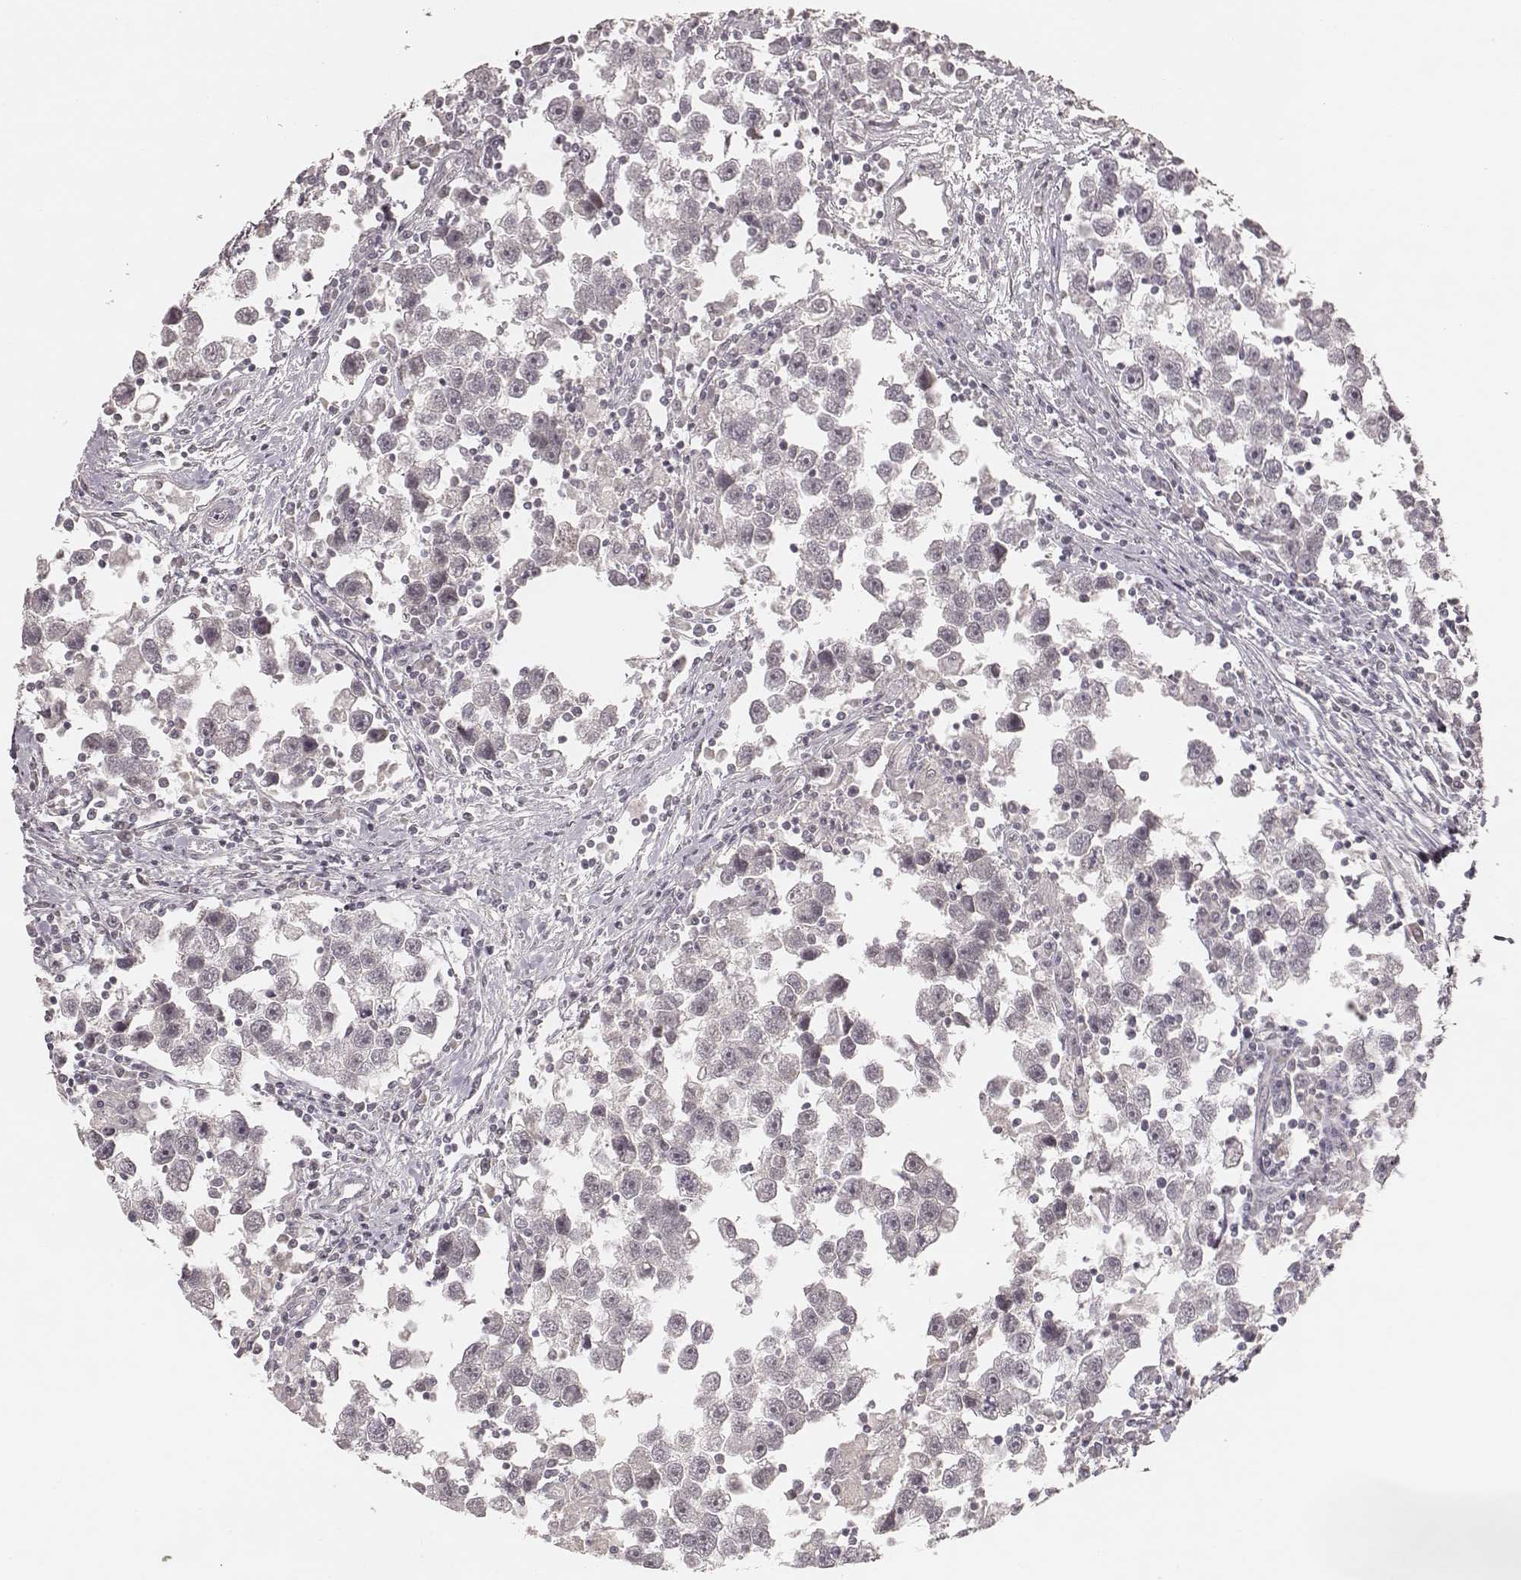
{"staining": {"intensity": "negative", "quantity": "none", "location": "none"}, "tissue": "testis cancer", "cell_type": "Tumor cells", "image_type": "cancer", "snomed": [{"axis": "morphology", "description": "Seminoma, NOS"}, {"axis": "topography", "description": "Testis"}], "caption": "This image is of testis cancer stained with immunohistochemistry to label a protein in brown with the nuclei are counter-stained blue. There is no staining in tumor cells. (Brightfield microscopy of DAB (3,3'-diaminobenzidine) IHC at high magnification).", "gene": "LY6K", "patient": {"sex": "male", "age": 30}}